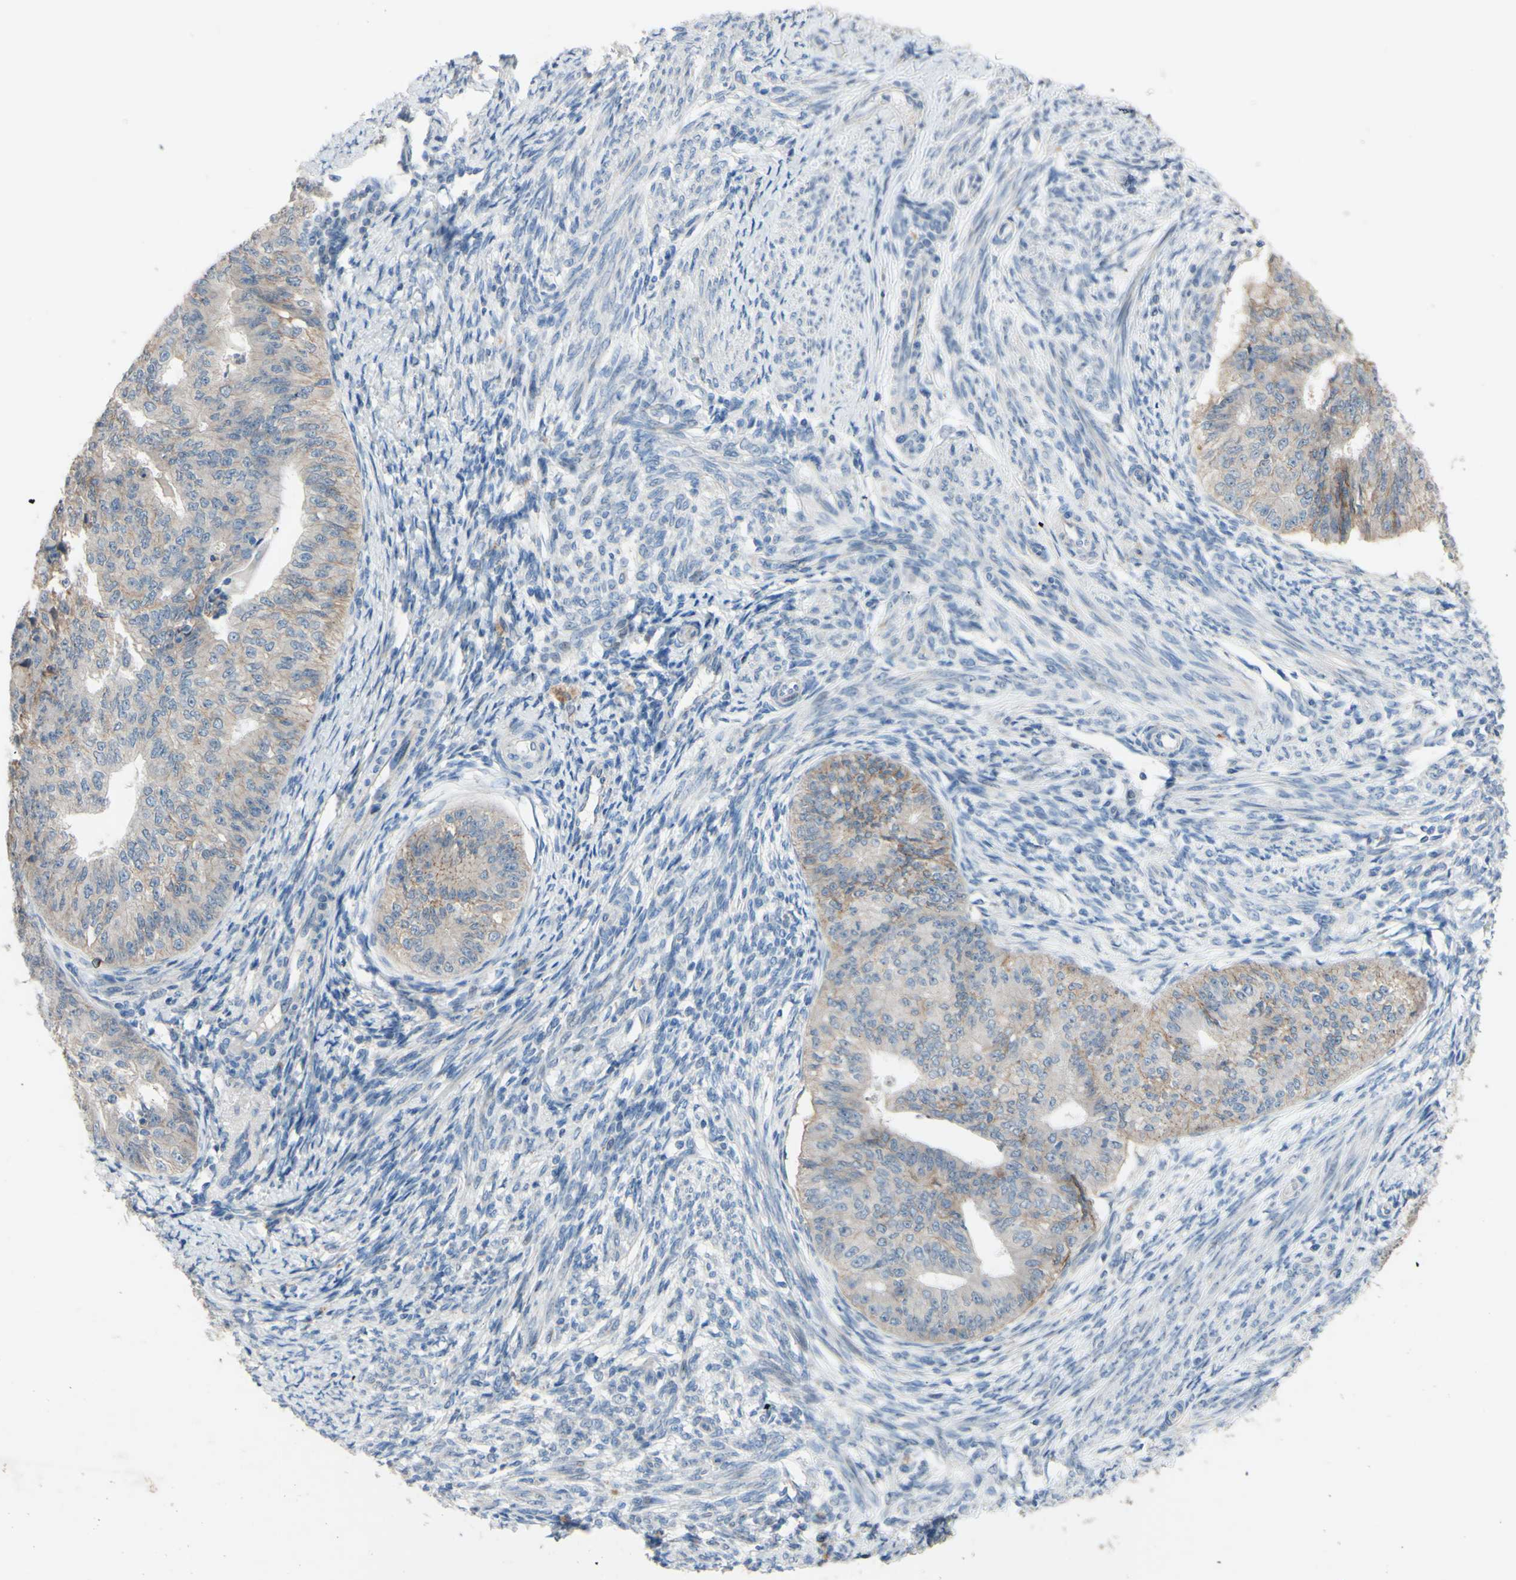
{"staining": {"intensity": "moderate", "quantity": "<25%", "location": "cytoplasmic/membranous"}, "tissue": "endometrial cancer", "cell_type": "Tumor cells", "image_type": "cancer", "snomed": [{"axis": "morphology", "description": "Adenocarcinoma, NOS"}, {"axis": "topography", "description": "Endometrium"}], "caption": "The immunohistochemical stain highlights moderate cytoplasmic/membranous positivity in tumor cells of endometrial cancer (adenocarcinoma) tissue. (Brightfield microscopy of DAB IHC at high magnification).", "gene": "CDCP1", "patient": {"sex": "female", "age": 32}}